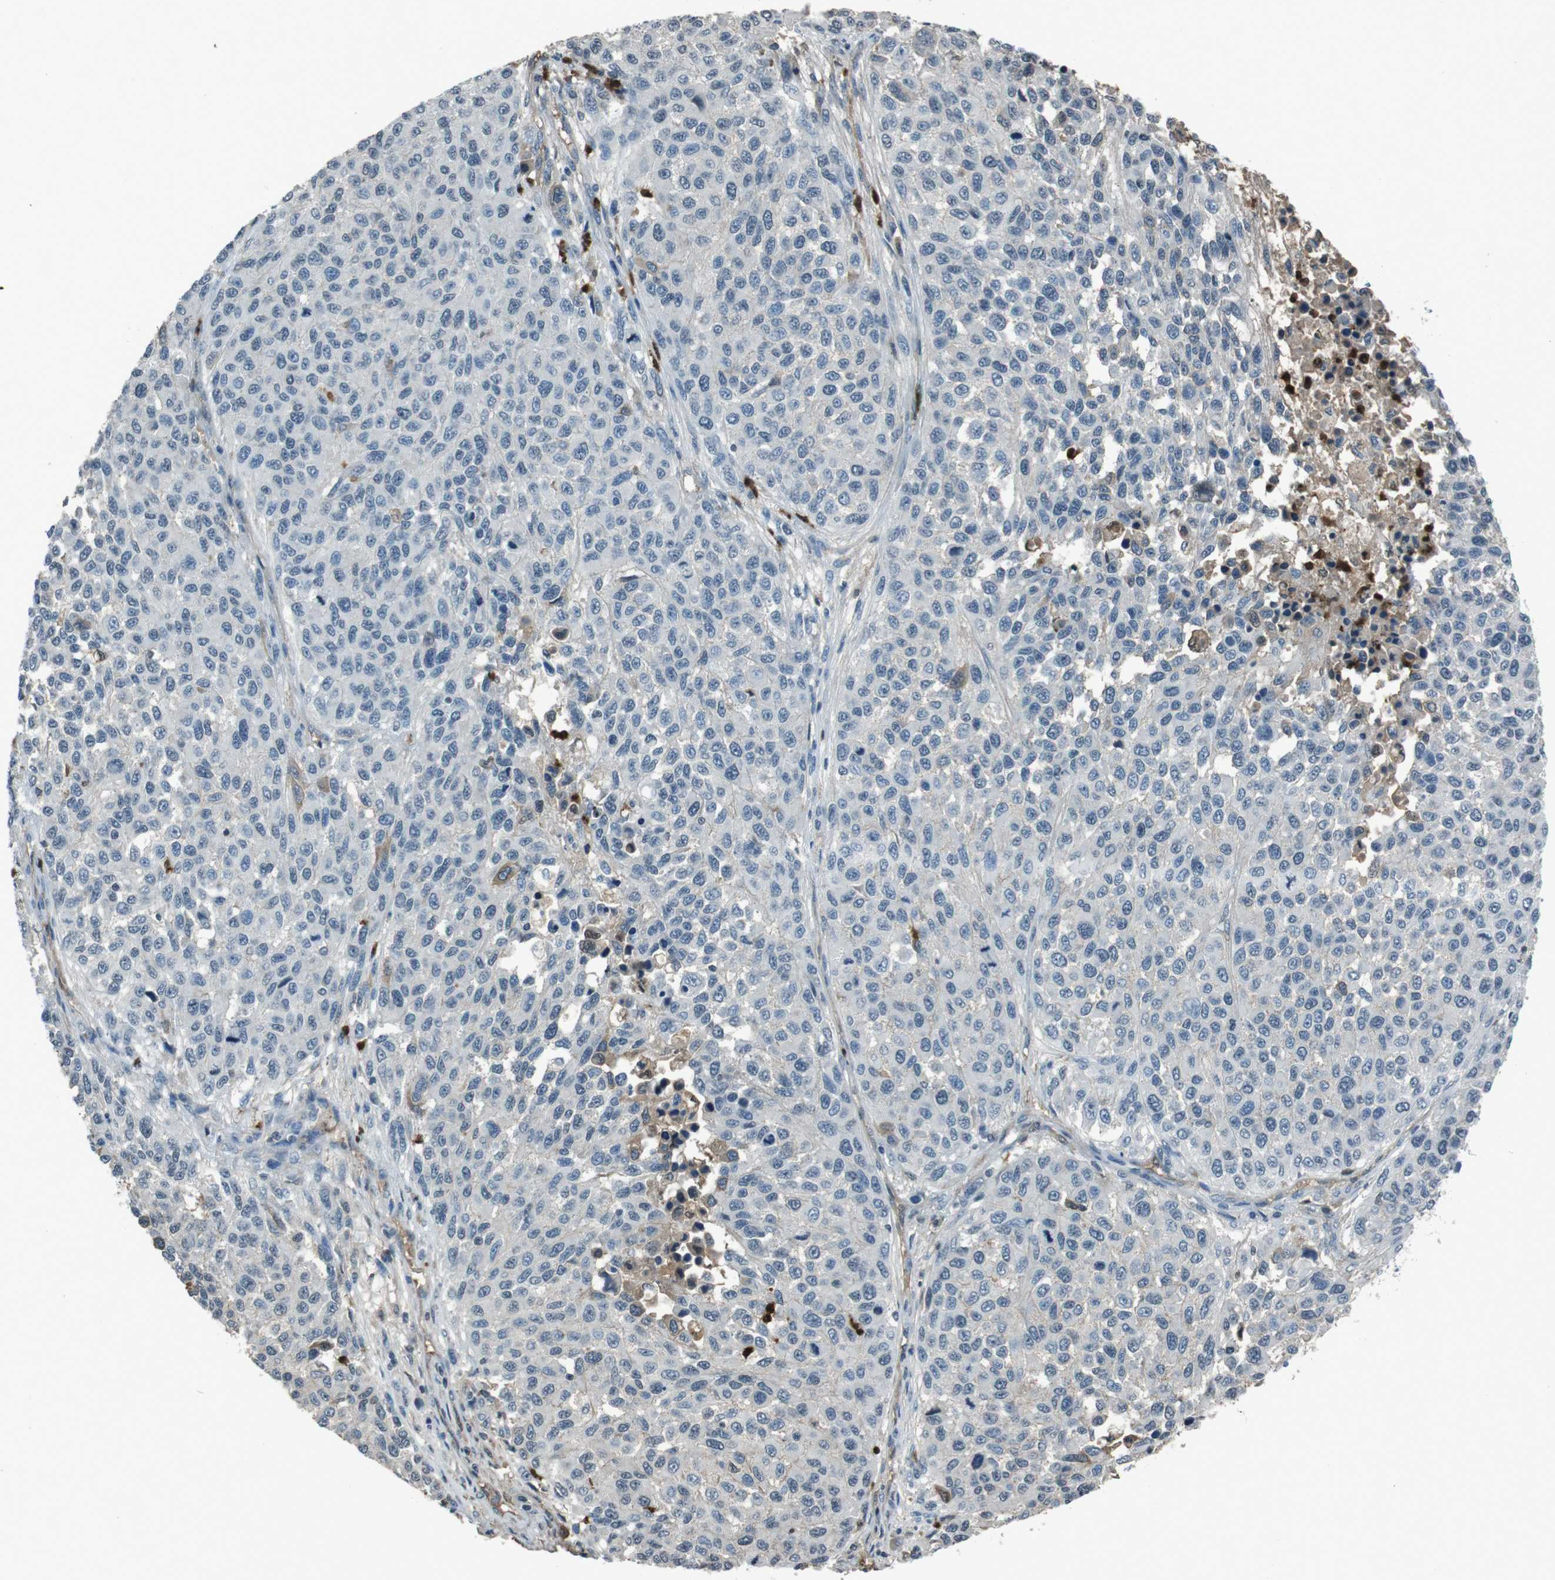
{"staining": {"intensity": "negative", "quantity": "none", "location": "none"}, "tissue": "melanoma", "cell_type": "Tumor cells", "image_type": "cancer", "snomed": [{"axis": "morphology", "description": "Malignant melanoma, Metastatic site"}, {"axis": "topography", "description": "Lymph node"}], "caption": "Tumor cells are negative for protein expression in human melanoma.", "gene": "UGT1A6", "patient": {"sex": "male", "age": 61}}